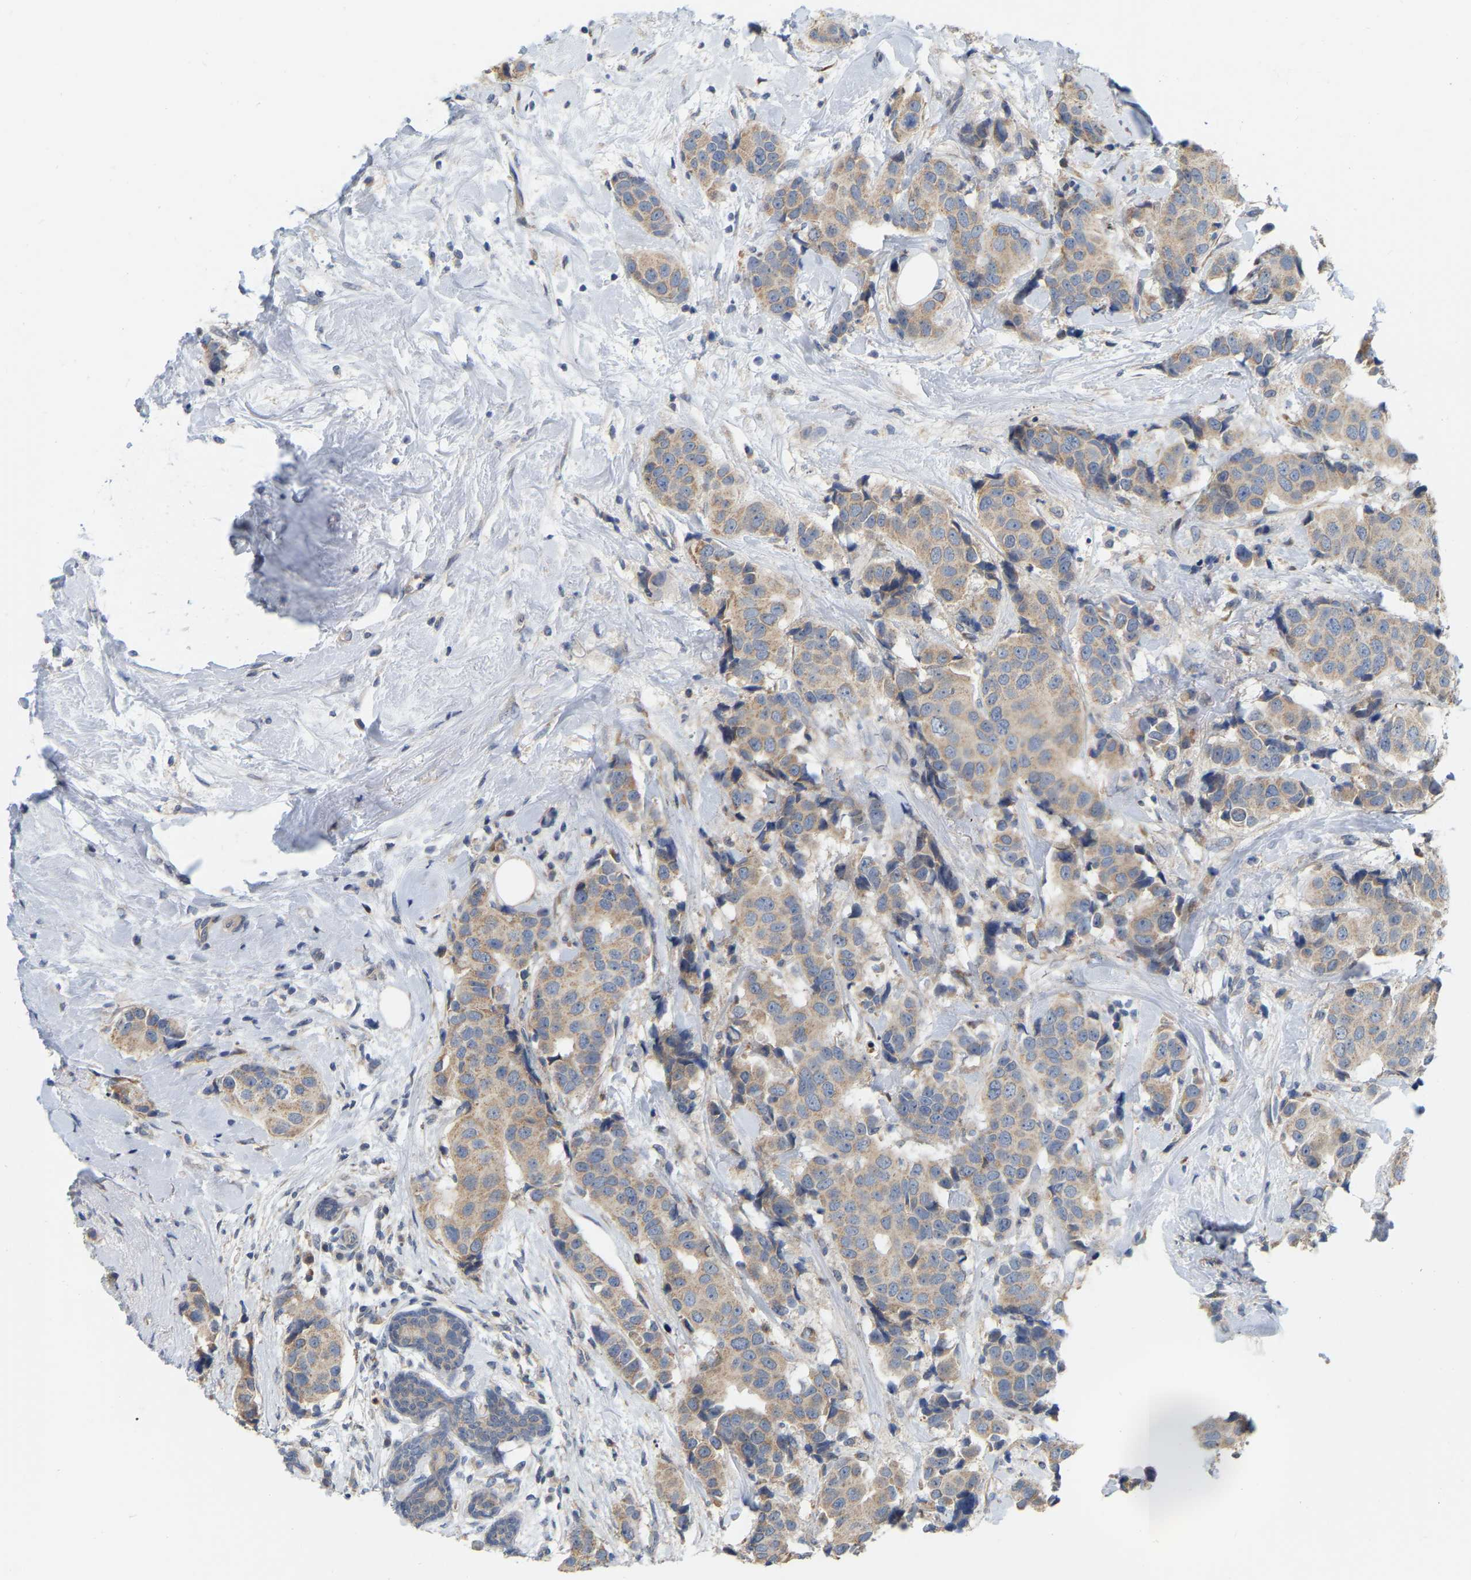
{"staining": {"intensity": "moderate", "quantity": ">75%", "location": "cytoplasmic/membranous"}, "tissue": "breast cancer", "cell_type": "Tumor cells", "image_type": "cancer", "snomed": [{"axis": "morphology", "description": "Normal tissue, NOS"}, {"axis": "morphology", "description": "Duct carcinoma"}, {"axis": "topography", "description": "Breast"}], "caption": "Protein staining of breast cancer (invasive ductal carcinoma) tissue shows moderate cytoplasmic/membranous expression in about >75% of tumor cells.", "gene": "SSH1", "patient": {"sex": "female", "age": 39}}